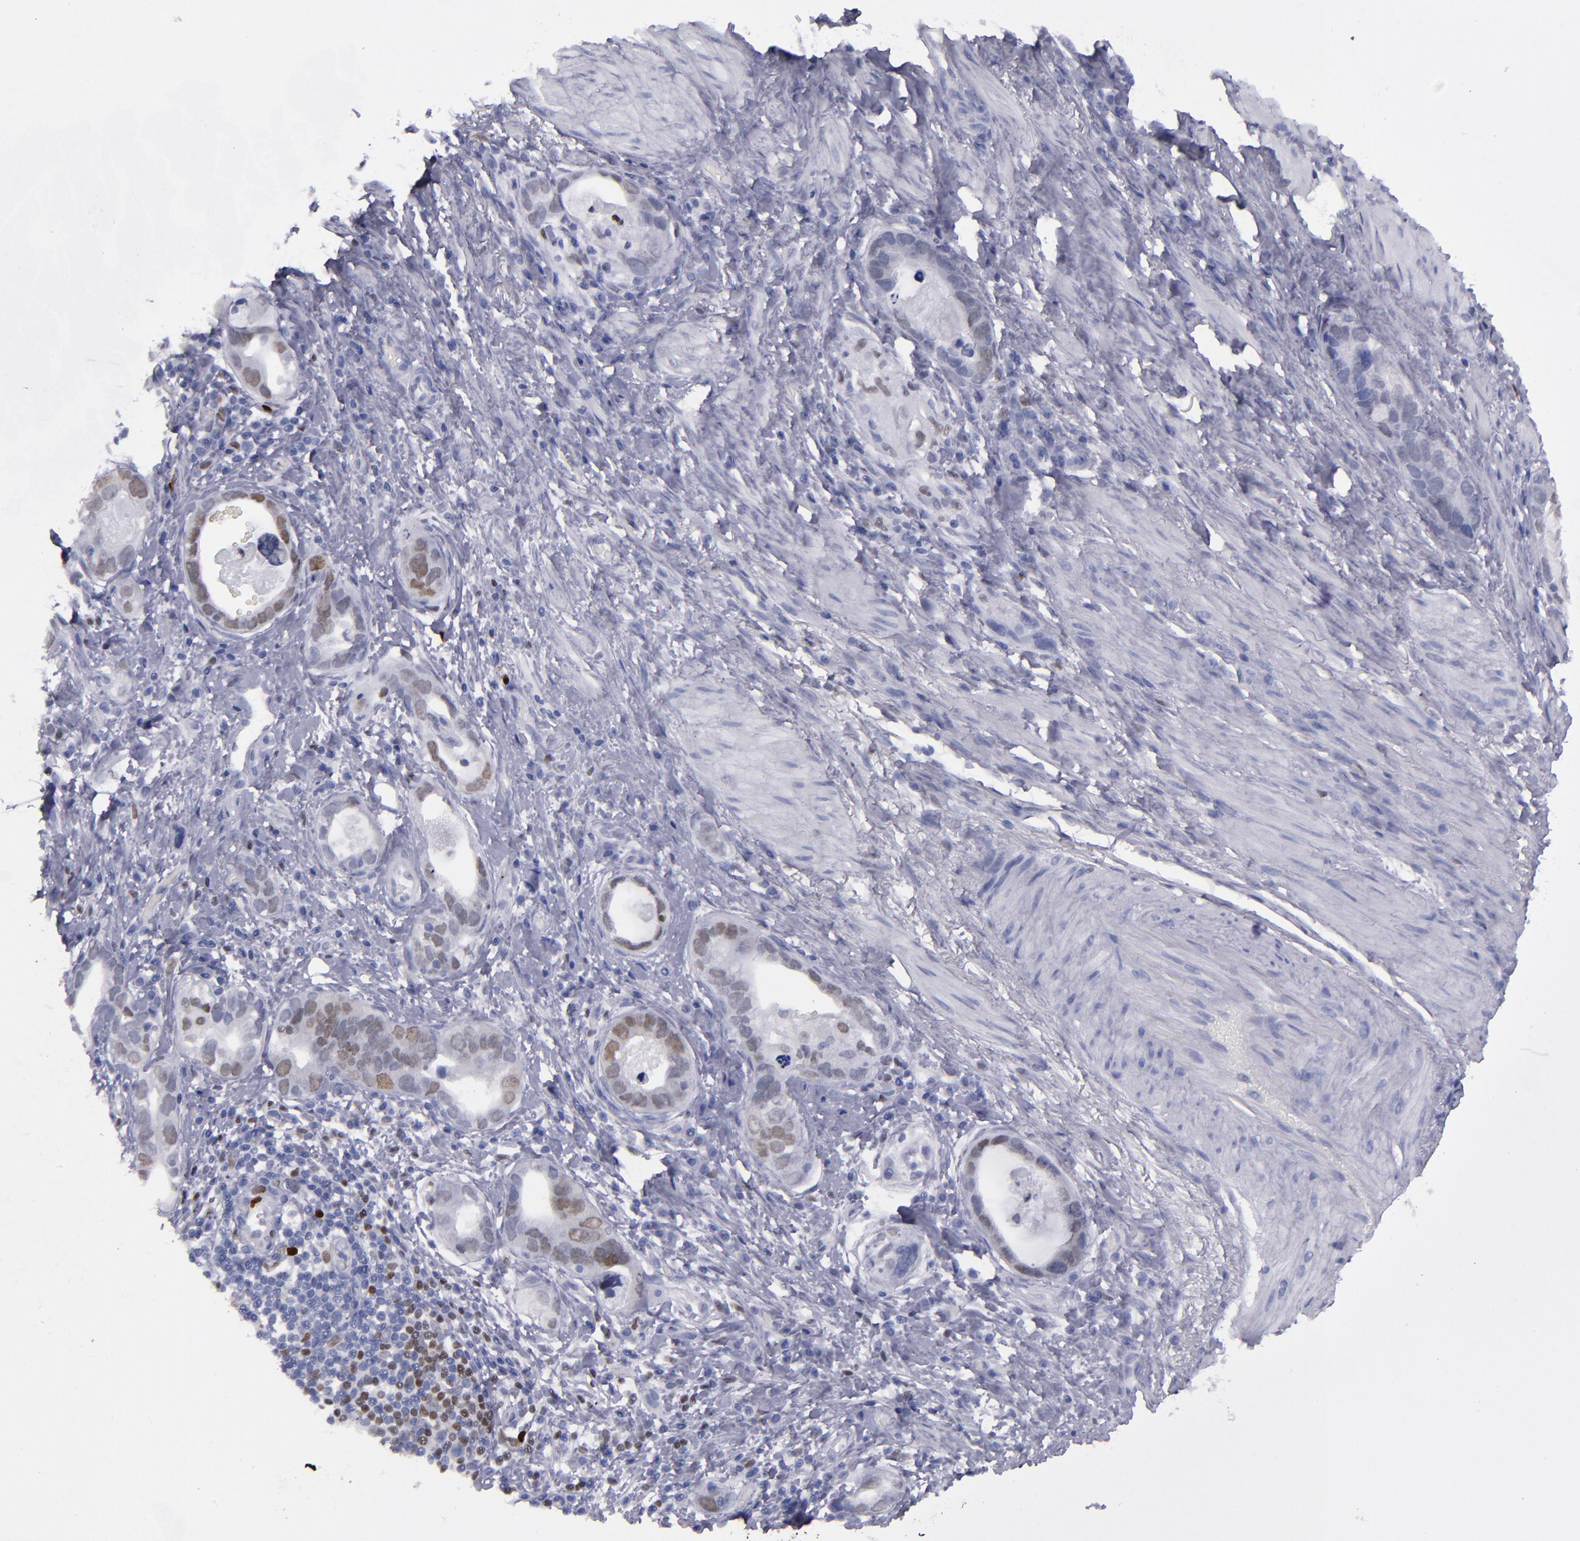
{"staining": {"intensity": "weak", "quantity": "25%-75%", "location": "nuclear"}, "tissue": "stomach cancer", "cell_type": "Tumor cells", "image_type": "cancer", "snomed": [{"axis": "morphology", "description": "Adenocarcinoma, NOS"}, {"axis": "topography", "description": "Stomach, lower"}], "caption": "Adenocarcinoma (stomach) stained with a brown dye shows weak nuclear positive expression in about 25%-75% of tumor cells.", "gene": "IRF8", "patient": {"sex": "female", "age": 93}}